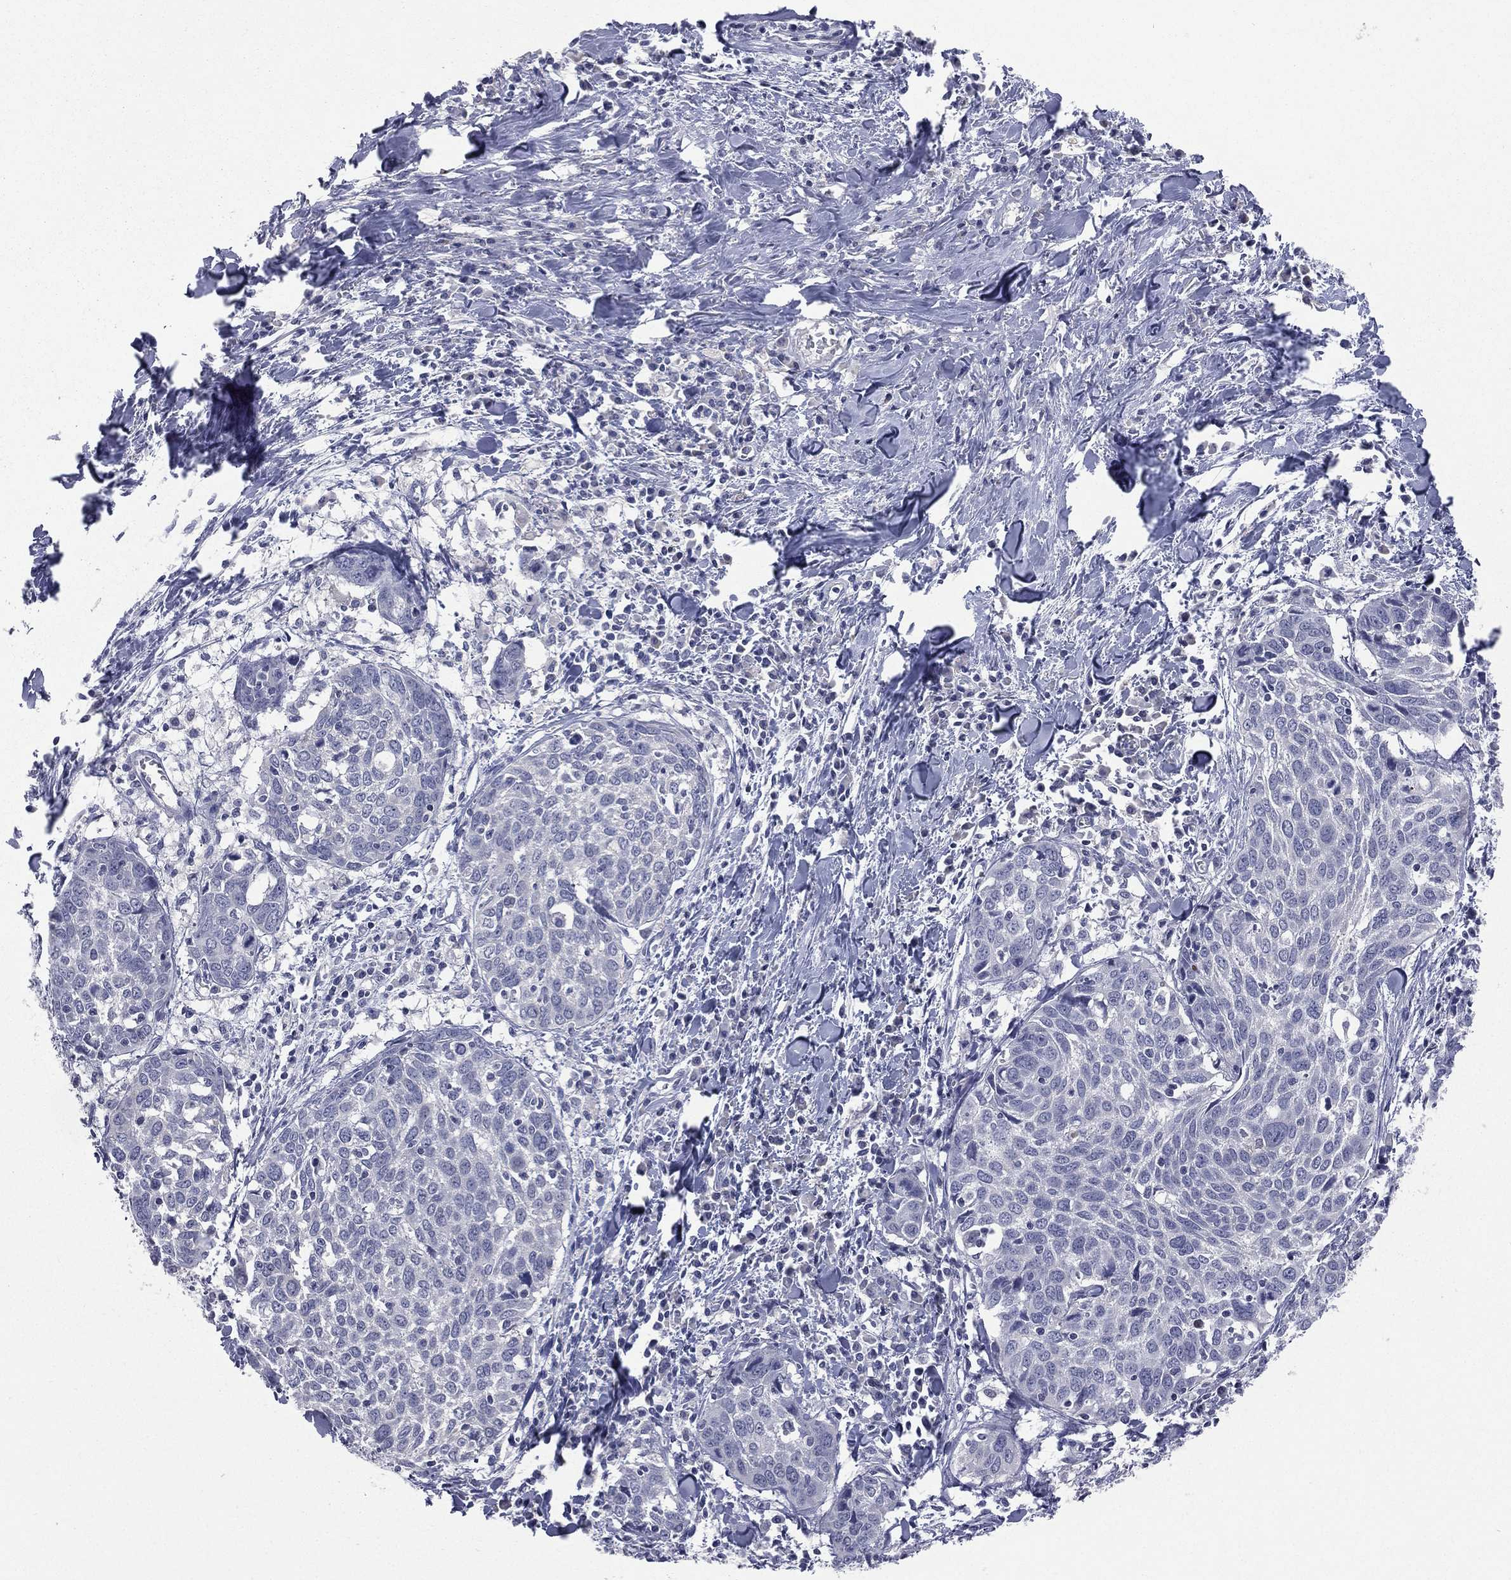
{"staining": {"intensity": "negative", "quantity": "none", "location": "none"}, "tissue": "lung cancer", "cell_type": "Tumor cells", "image_type": "cancer", "snomed": [{"axis": "morphology", "description": "Squamous cell carcinoma, NOS"}, {"axis": "topography", "description": "Lung"}], "caption": "An immunohistochemistry (IHC) histopathology image of lung squamous cell carcinoma is shown. There is no staining in tumor cells of lung squamous cell carcinoma.", "gene": "DMKN", "patient": {"sex": "male", "age": 57}}